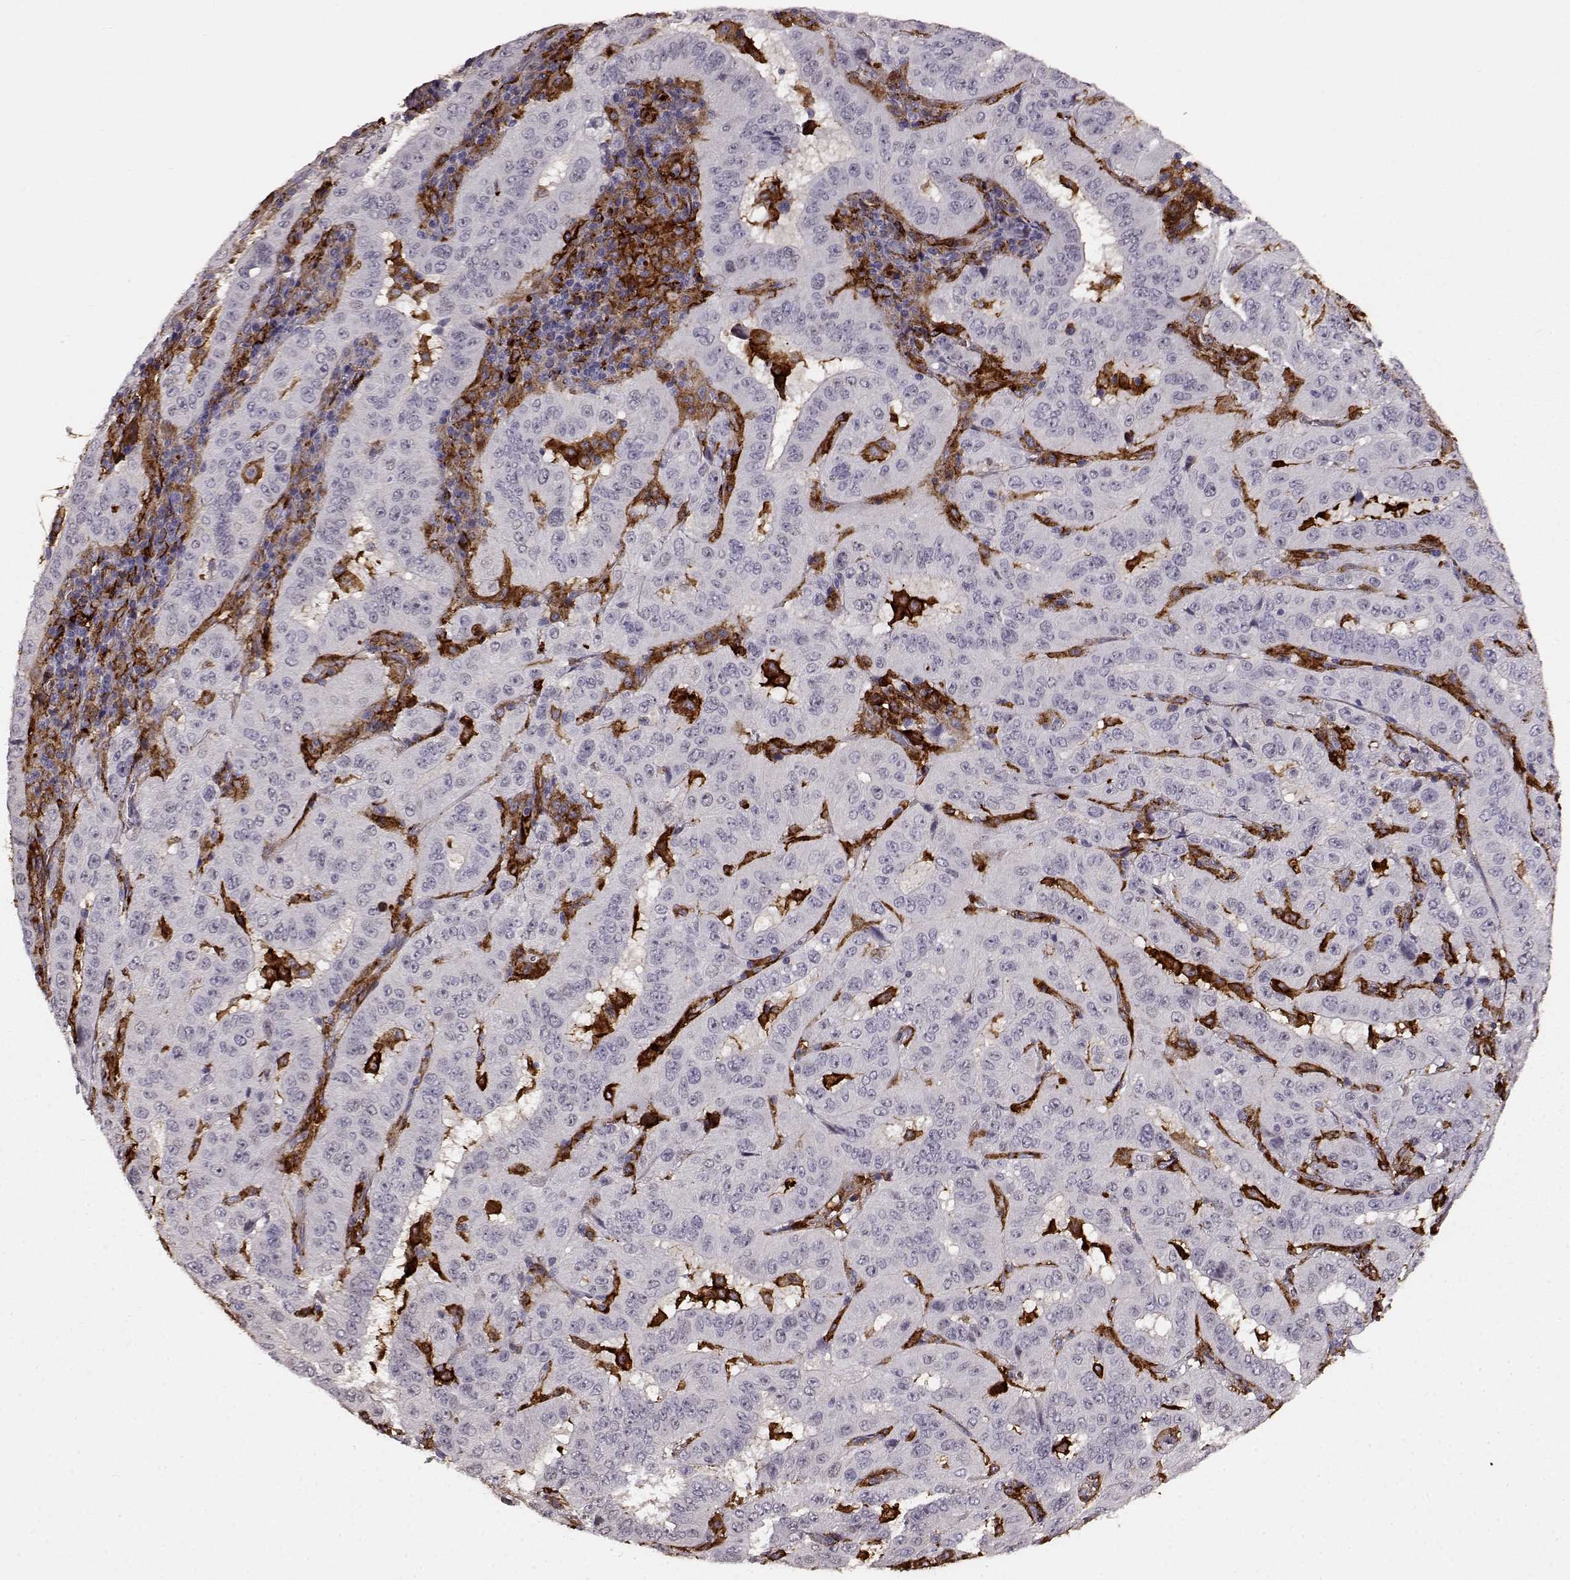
{"staining": {"intensity": "negative", "quantity": "none", "location": "none"}, "tissue": "pancreatic cancer", "cell_type": "Tumor cells", "image_type": "cancer", "snomed": [{"axis": "morphology", "description": "Adenocarcinoma, NOS"}, {"axis": "topography", "description": "Pancreas"}], "caption": "This is an immunohistochemistry micrograph of pancreatic cancer. There is no positivity in tumor cells.", "gene": "CCNF", "patient": {"sex": "male", "age": 63}}